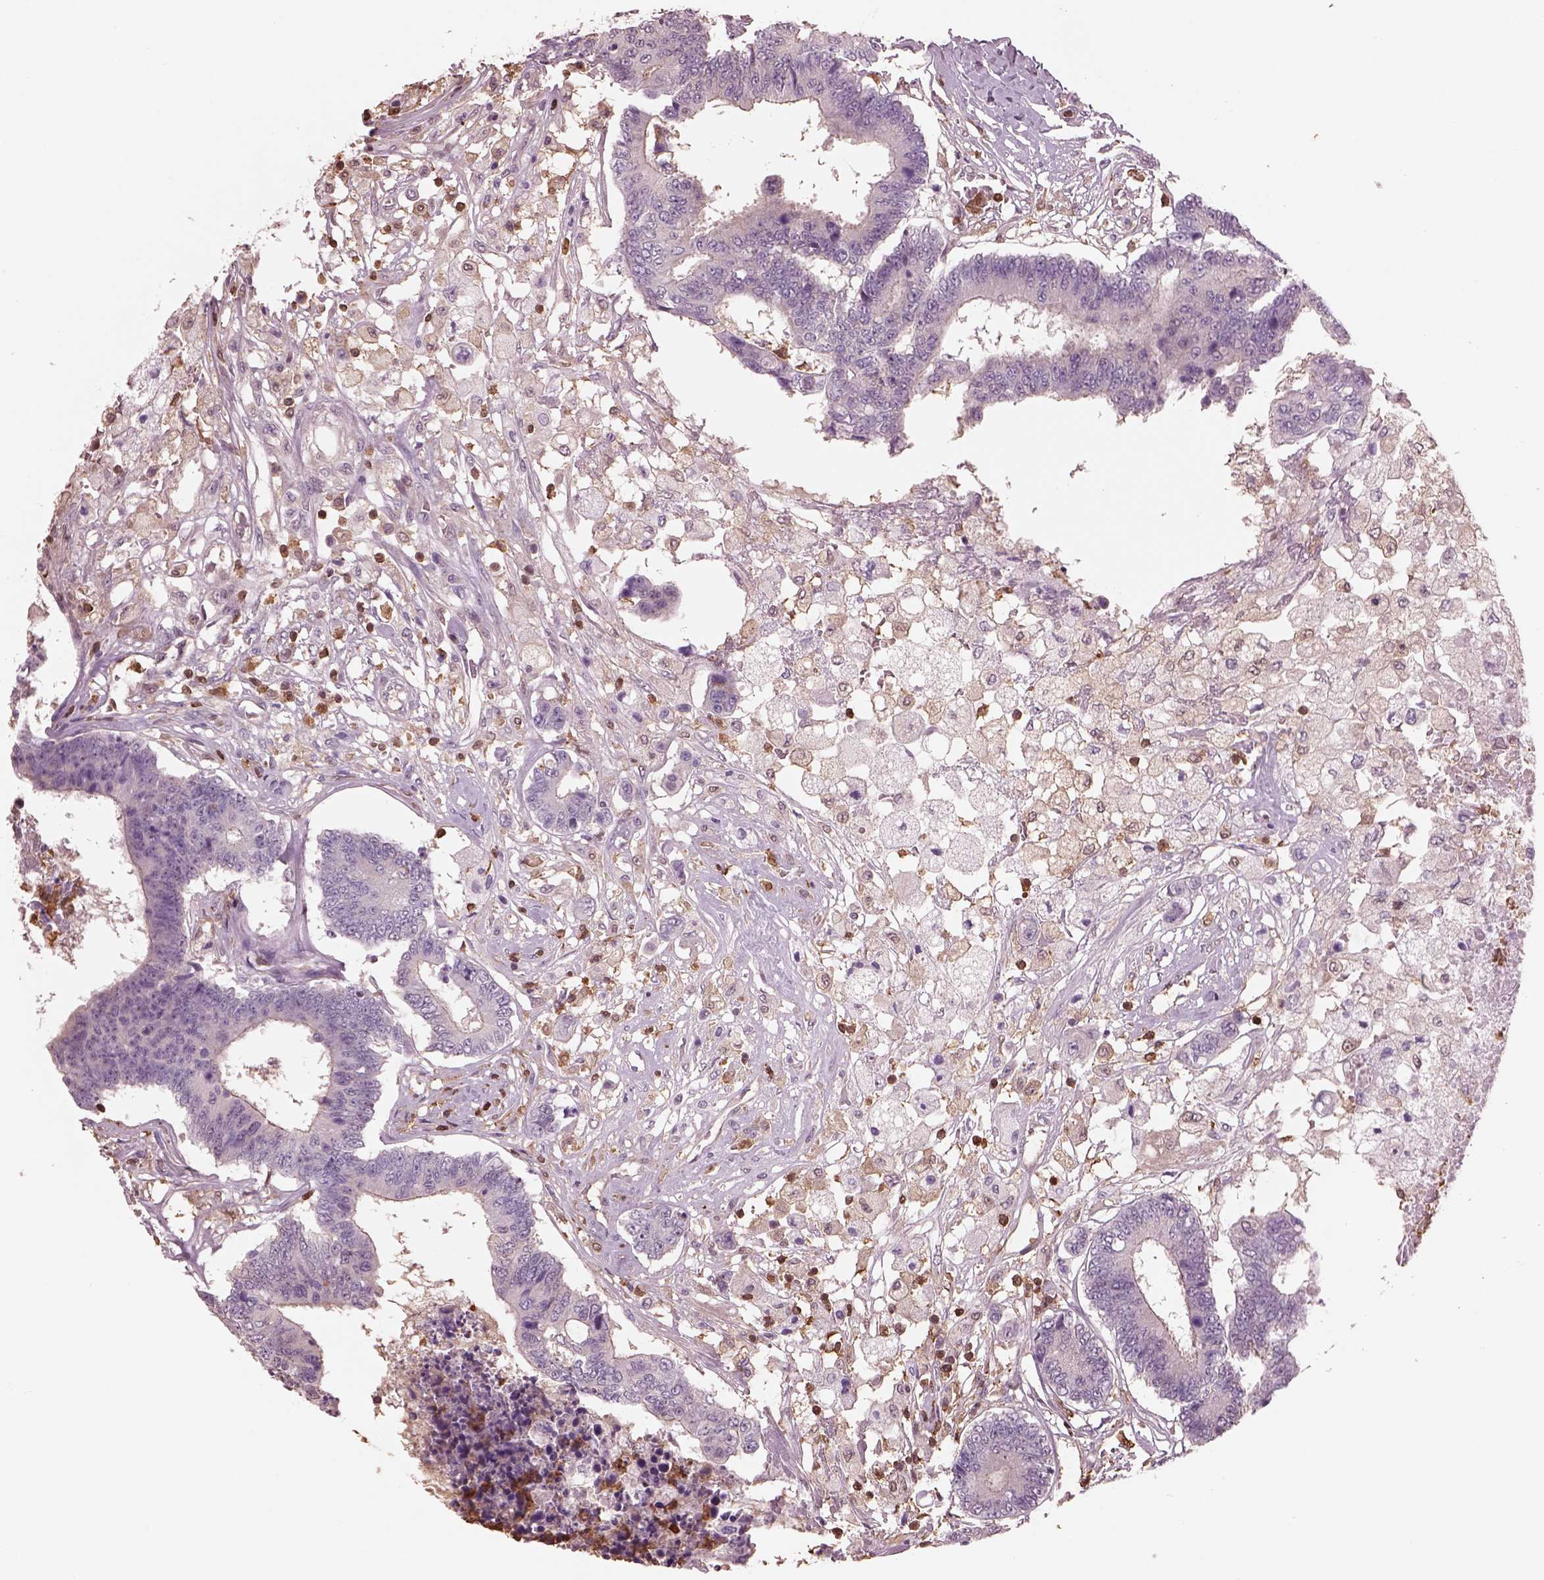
{"staining": {"intensity": "negative", "quantity": "none", "location": "none"}, "tissue": "colorectal cancer", "cell_type": "Tumor cells", "image_type": "cancer", "snomed": [{"axis": "morphology", "description": "Adenocarcinoma, NOS"}, {"axis": "topography", "description": "Colon"}], "caption": "Colorectal cancer was stained to show a protein in brown. There is no significant expression in tumor cells.", "gene": "IL31RA", "patient": {"sex": "female", "age": 48}}